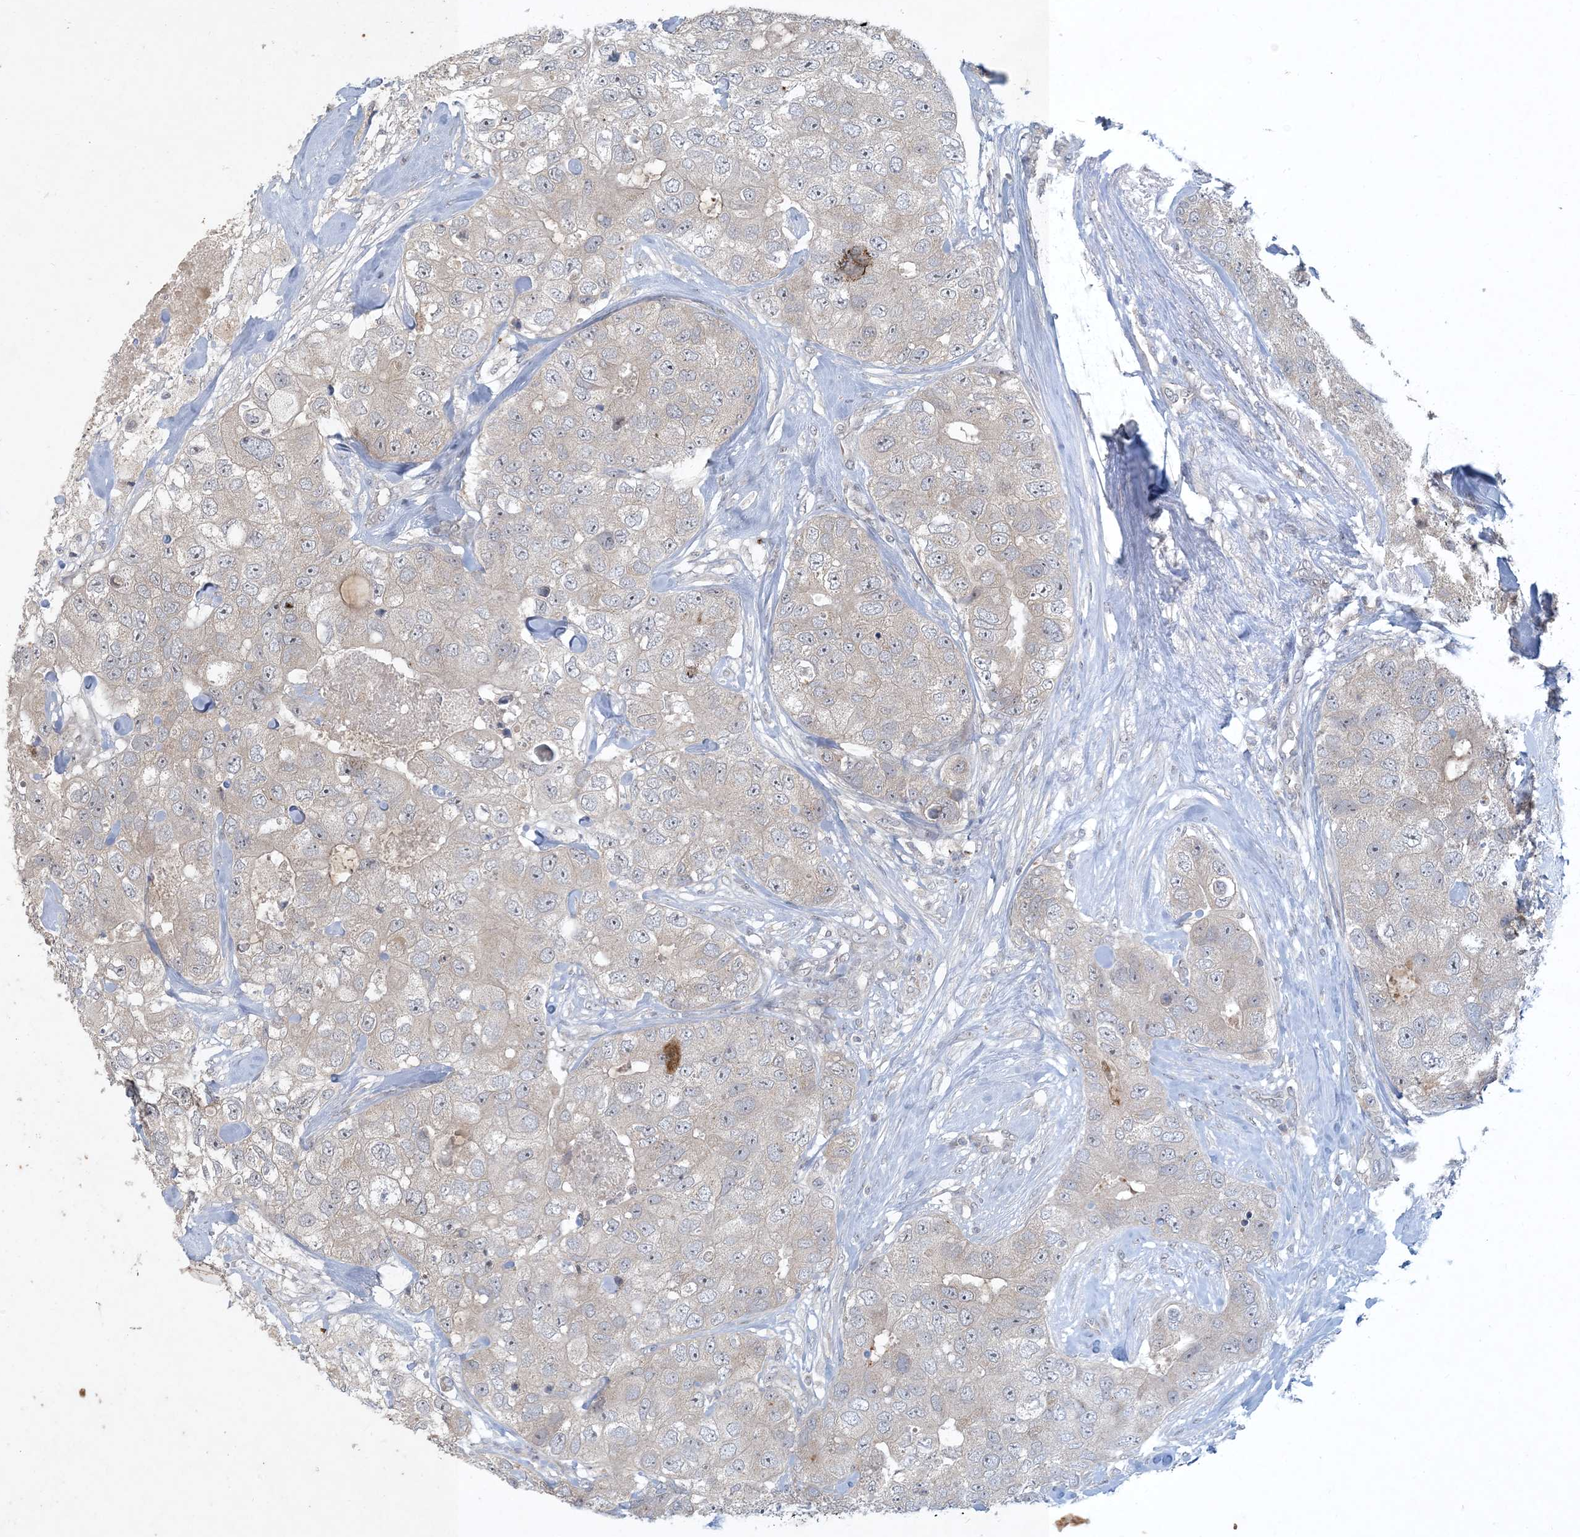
{"staining": {"intensity": "negative", "quantity": "none", "location": "none"}, "tissue": "breast cancer", "cell_type": "Tumor cells", "image_type": "cancer", "snomed": [{"axis": "morphology", "description": "Duct carcinoma"}, {"axis": "topography", "description": "Breast"}], "caption": "DAB (3,3'-diaminobenzidine) immunohistochemical staining of human breast cancer (infiltrating ductal carcinoma) displays no significant positivity in tumor cells.", "gene": "CDS1", "patient": {"sex": "female", "age": 62}}